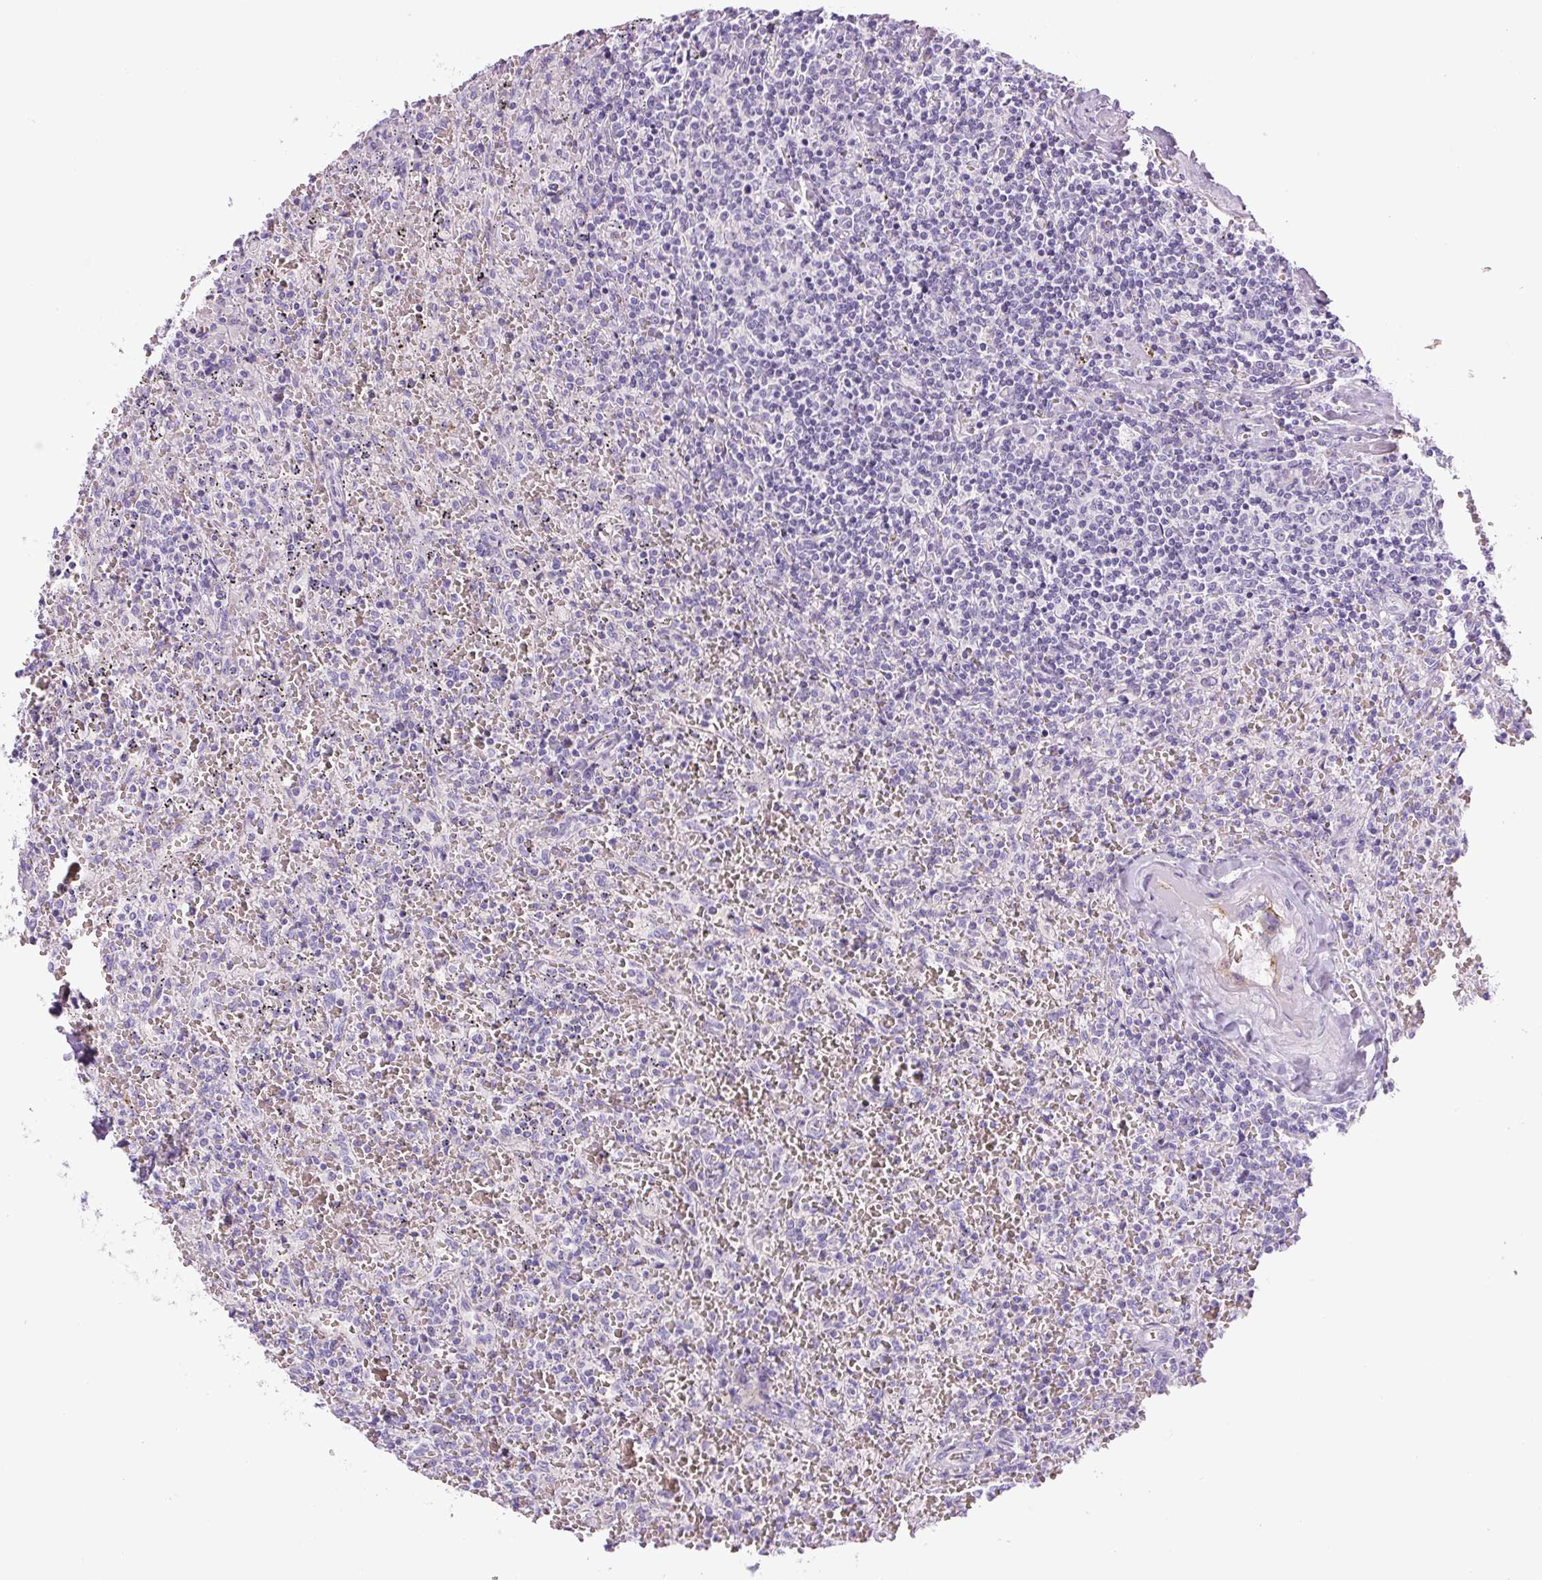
{"staining": {"intensity": "negative", "quantity": "none", "location": "none"}, "tissue": "lymphoma", "cell_type": "Tumor cells", "image_type": "cancer", "snomed": [{"axis": "morphology", "description": "Malignant lymphoma, non-Hodgkin's type, Low grade"}, {"axis": "topography", "description": "Spleen"}], "caption": "Low-grade malignant lymphoma, non-Hodgkin's type stained for a protein using IHC reveals no positivity tumor cells.", "gene": "RSPO4", "patient": {"sex": "female", "age": 64}}